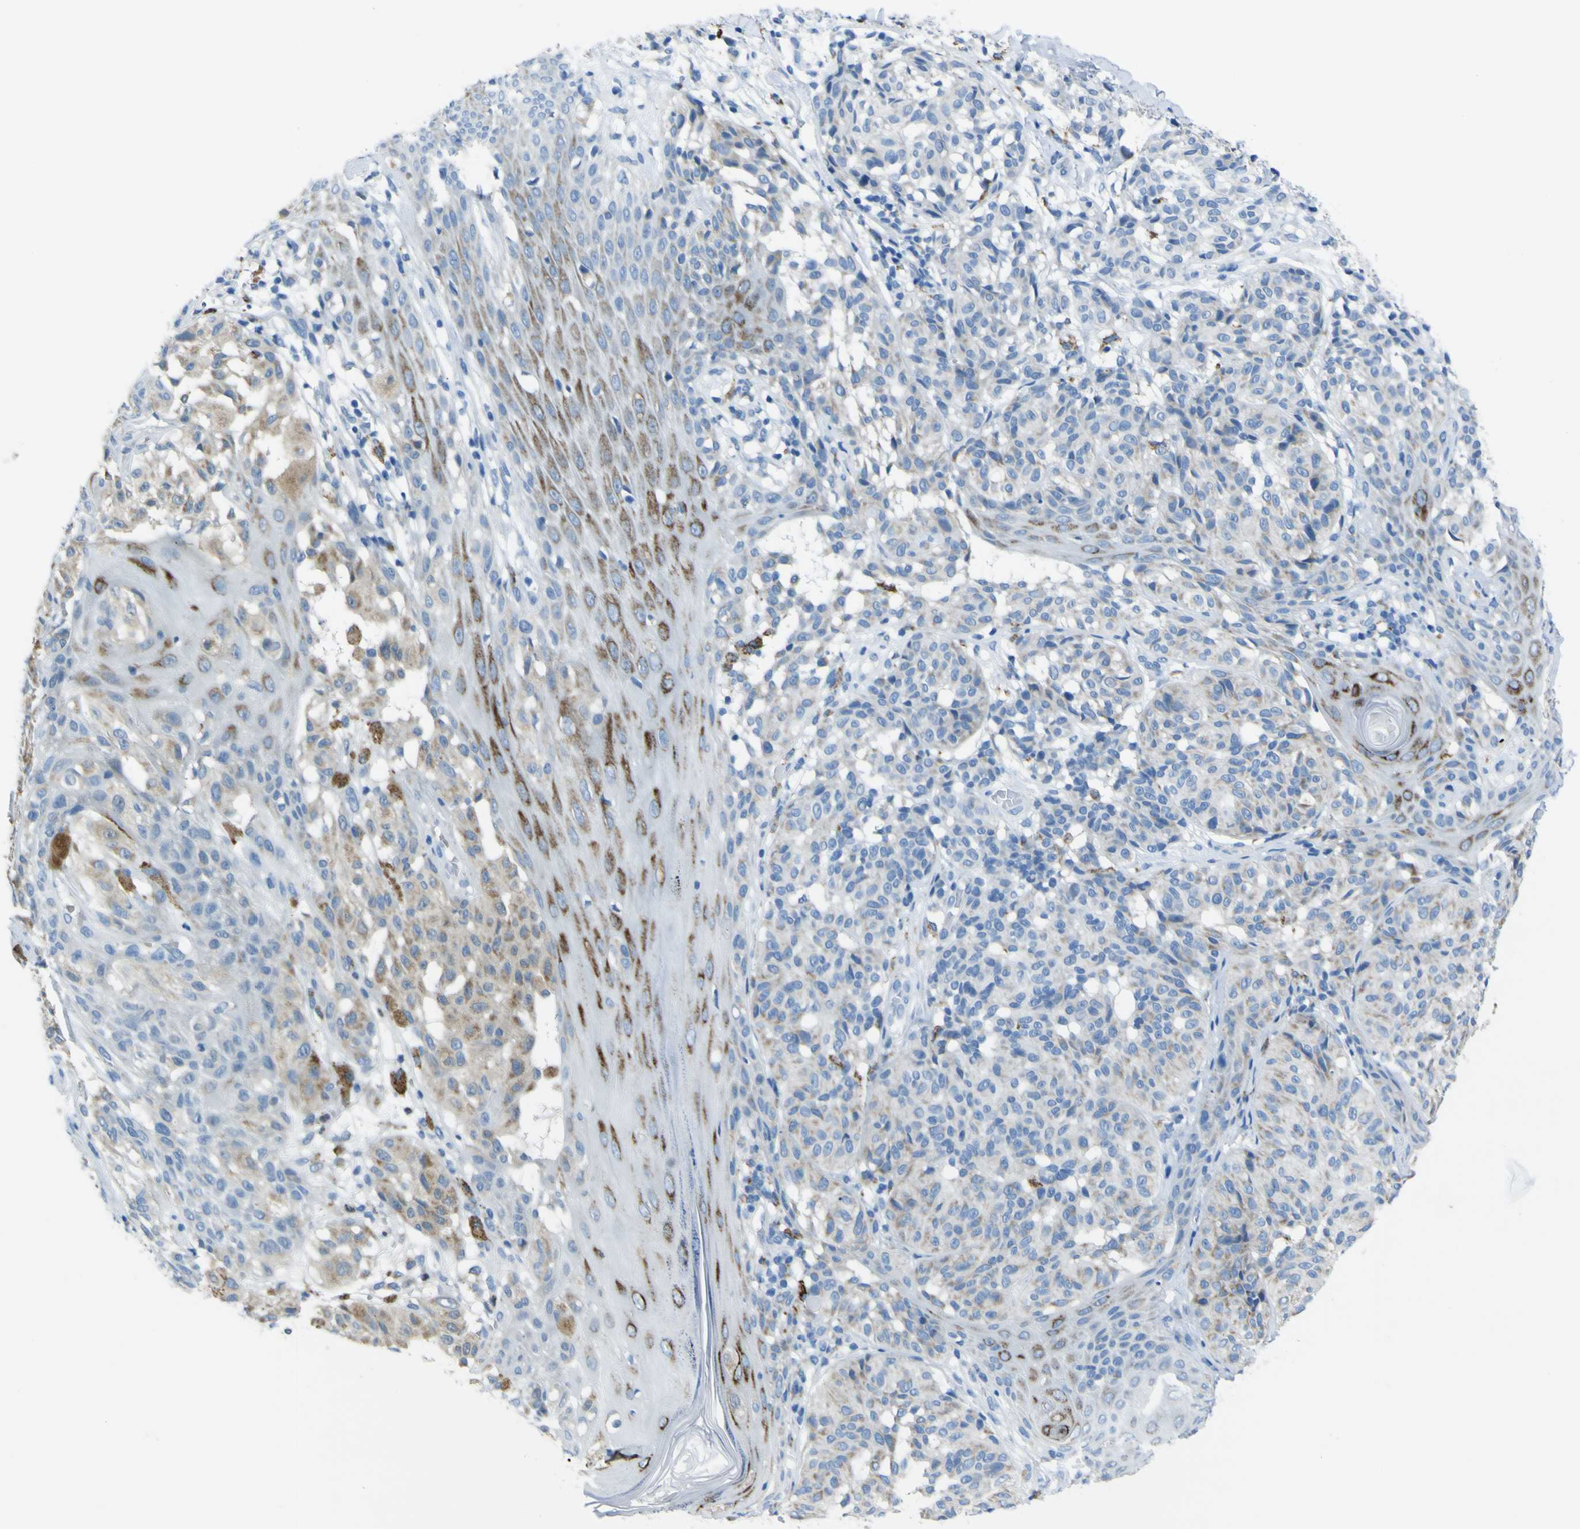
{"staining": {"intensity": "weak", "quantity": "25%-75%", "location": "cytoplasmic/membranous"}, "tissue": "melanoma", "cell_type": "Tumor cells", "image_type": "cancer", "snomed": [{"axis": "morphology", "description": "Malignant melanoma, NOS"}, {"axis": "topography", "description": "Skin"}], "caption": "This photomicrograph demonstrates immunohistochemistry (IHC) staining of melanoma, with low weak cytoplasmic/membranous positivity in about 25%-75% of tumor cells.", "gene": "ACSL1", "patient": {"sex": "female", "age": 46}}